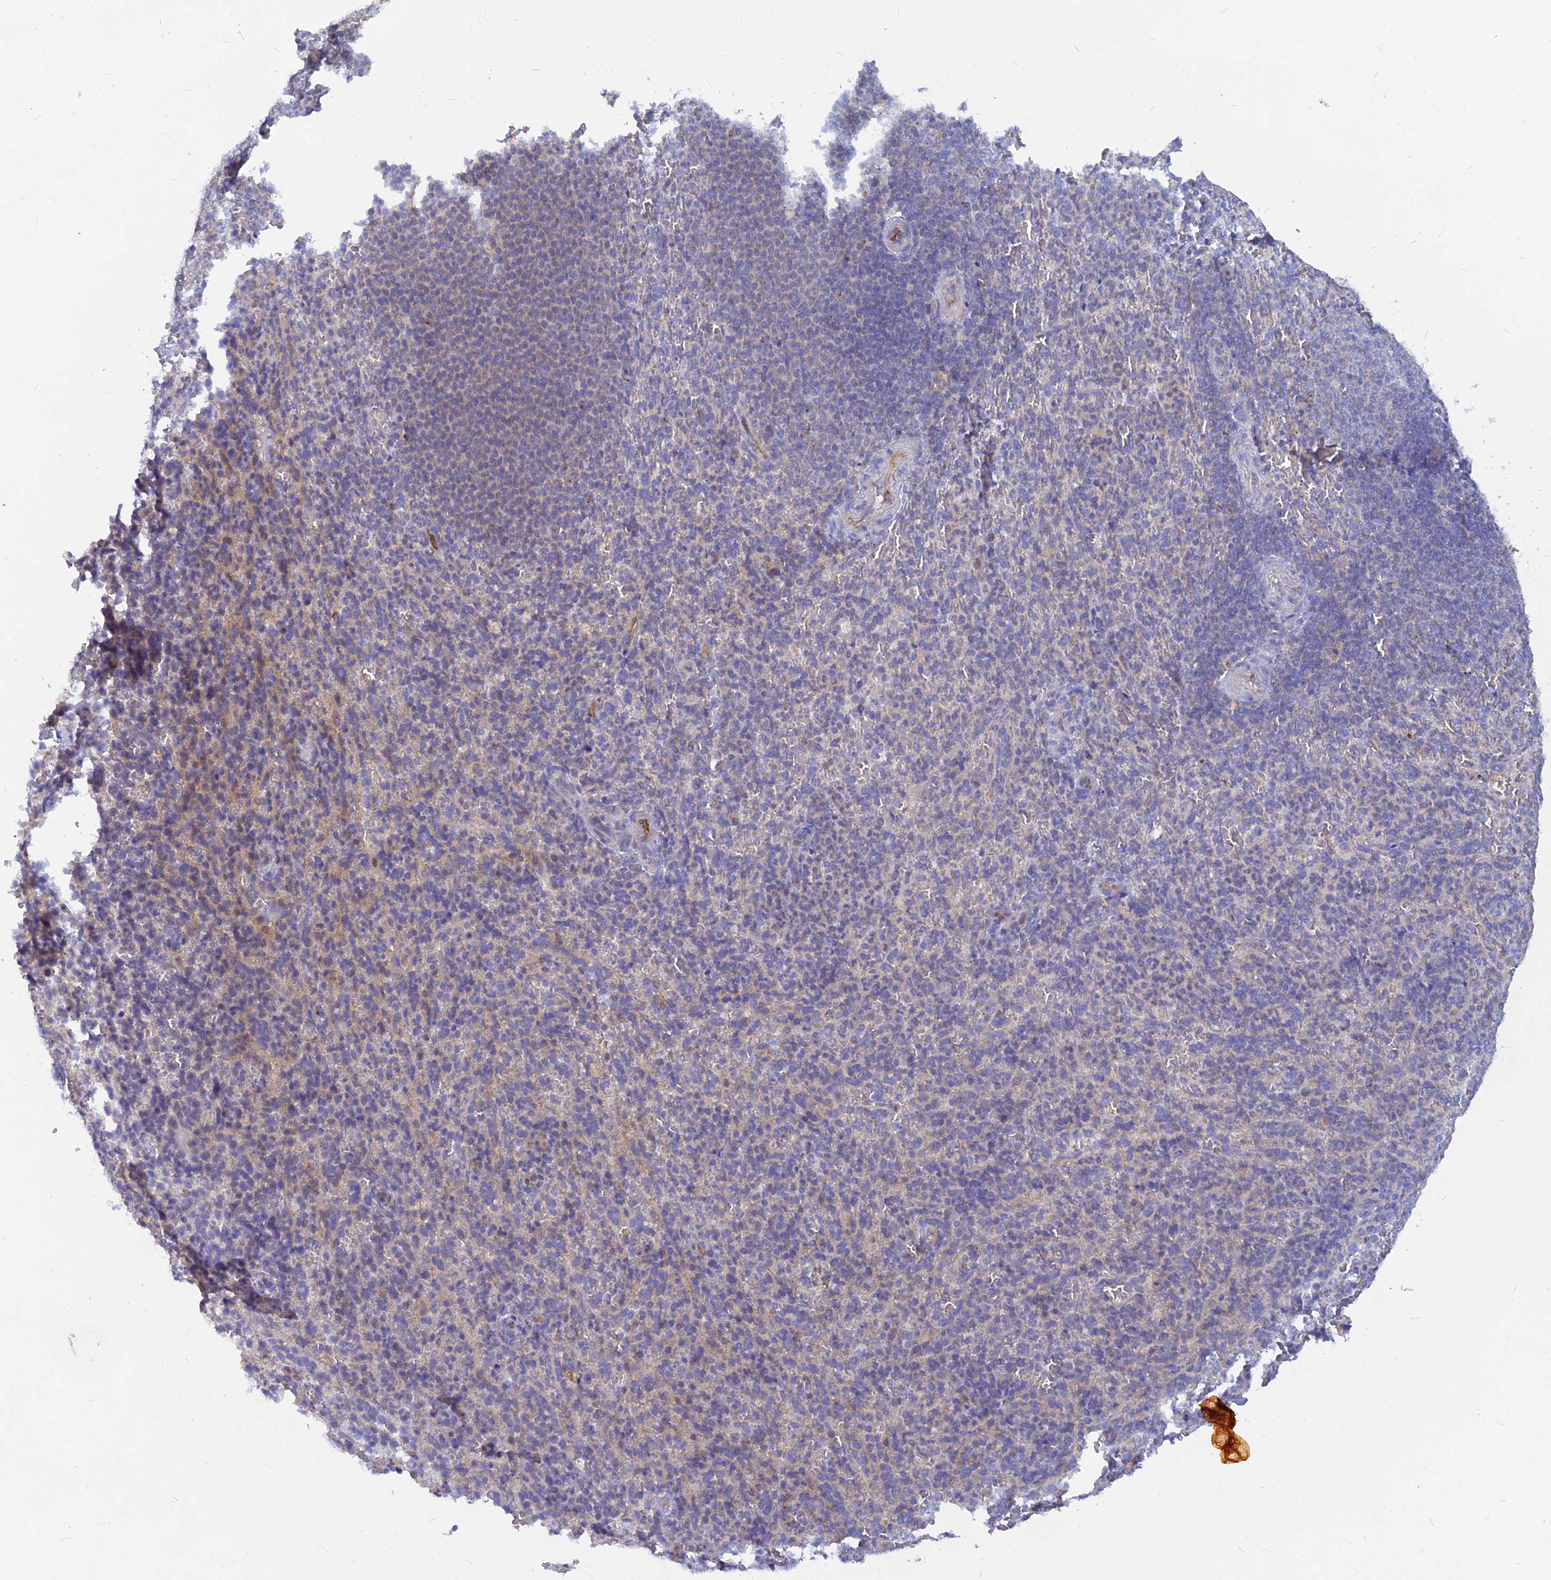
{"staining": {"intensity": "weak", "quantity": "<25%", "location": "cytoplasmic/membranous"}, "tissue": "spleen", "cell_type": "Cells in red pulp", "image_type": "normal", "snomed": [{"axis": "morphology", "description": "Normal tissue, NOS"}, {"axis": "topography", "description": "Spleen"}], "caption": "High magnification brightfield microscopy of unremarkable spleen stained with DAB (brown) and counterstained with hematoxylin (blue): cells in red pulp show no significant expression.", "gene": "CACNA1B", "patient": {"sex": "female", "age": 21}}